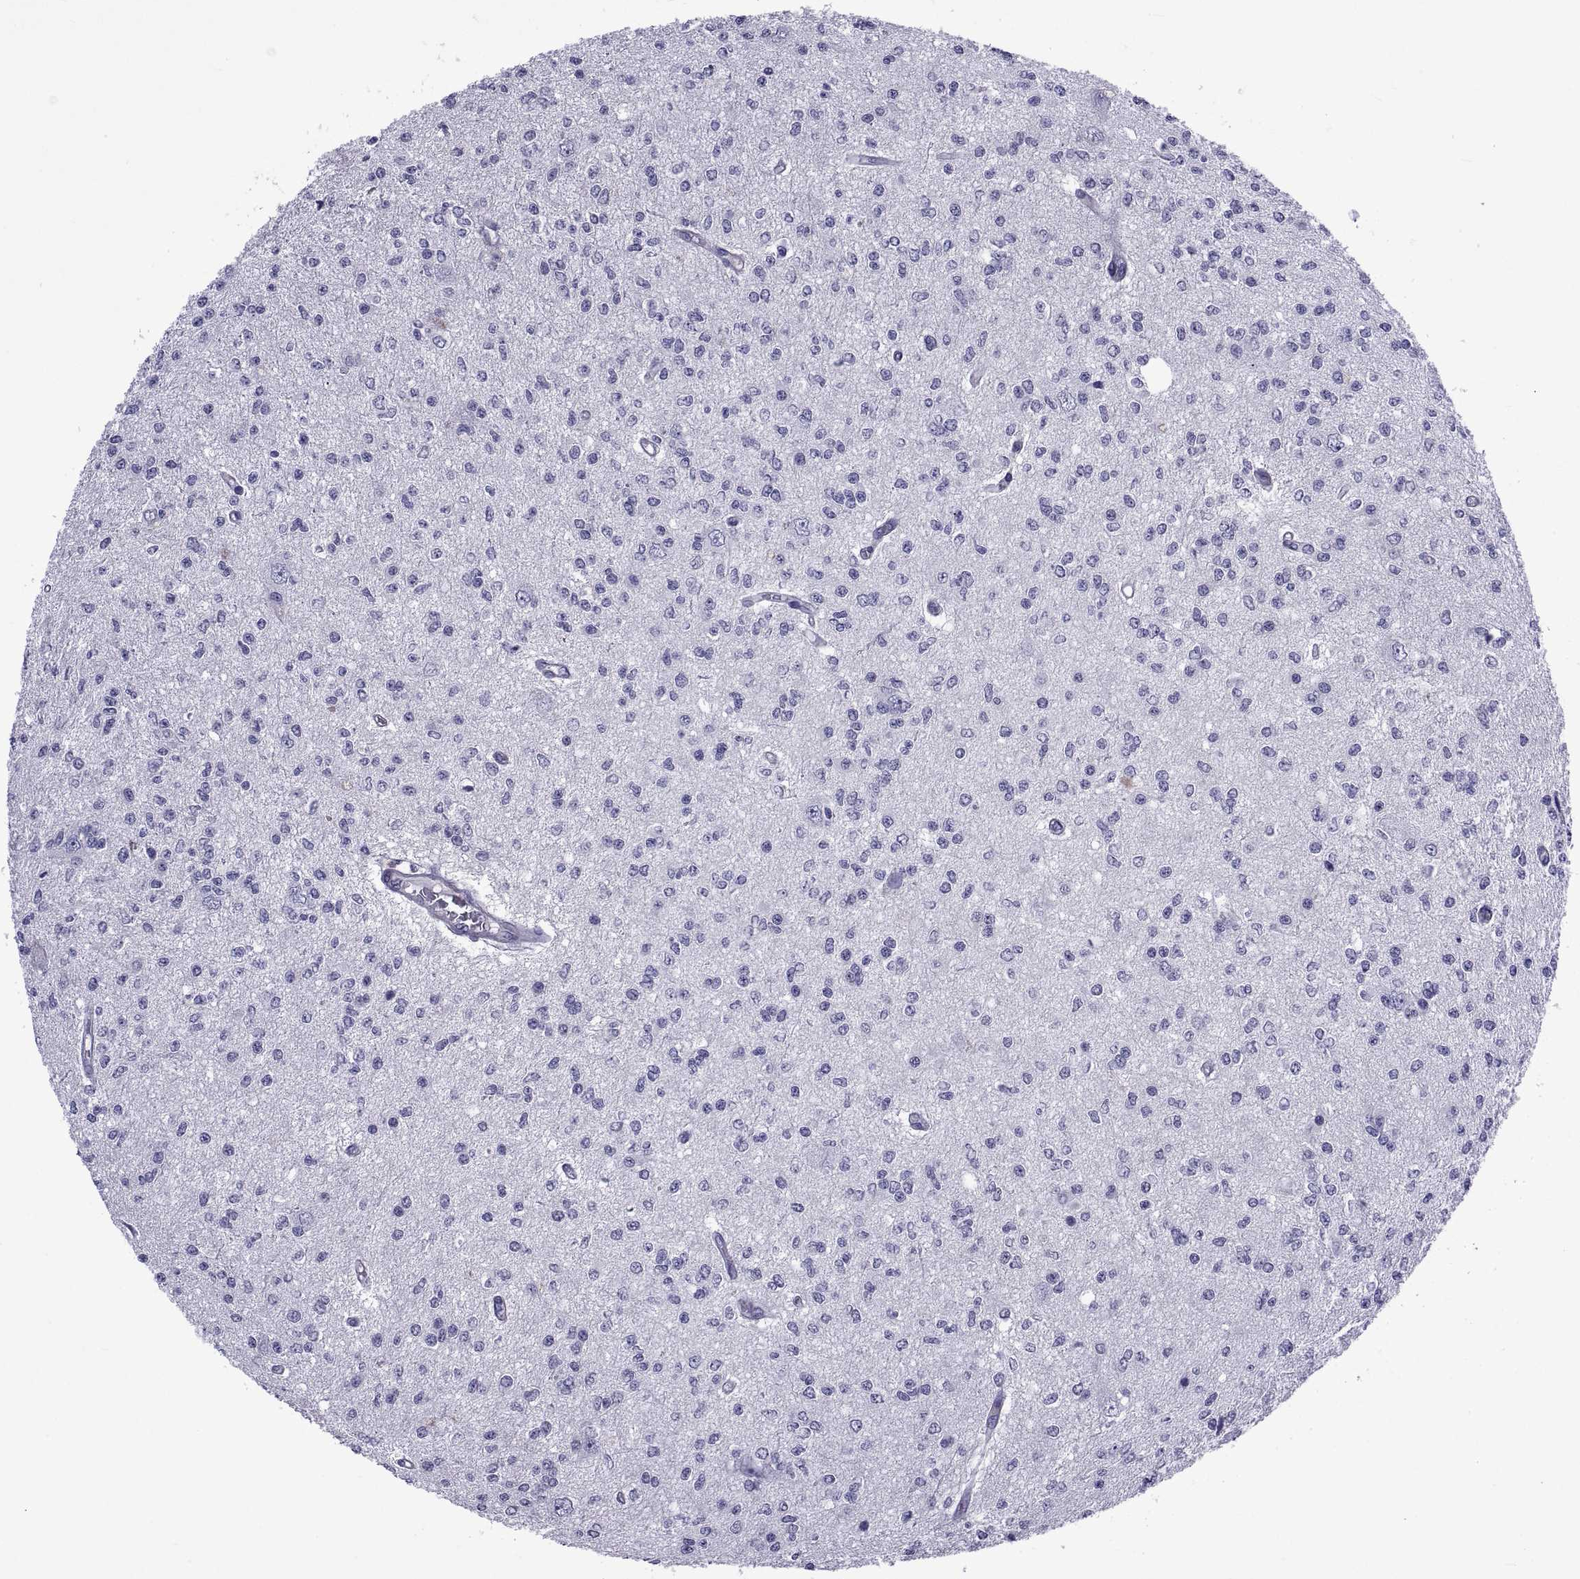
{"staining": {"intensity": "negative", "quantity": "none", "location": "none"}, "tissue": "glioma", "cell_type": "Tumor cells", "image_type": "cancer", "snomed": [{"axis": "morphology", "description": "Glioma, malignant, Low grade"}, {"axis": "topography", "description": "Brain"}], "caption": "Malignant glioma (low-grade) stained for a protein using IHC shows no expression tumor cells.", "gene": "LCN9", "patient": {"sex": "male", "age": 67}}